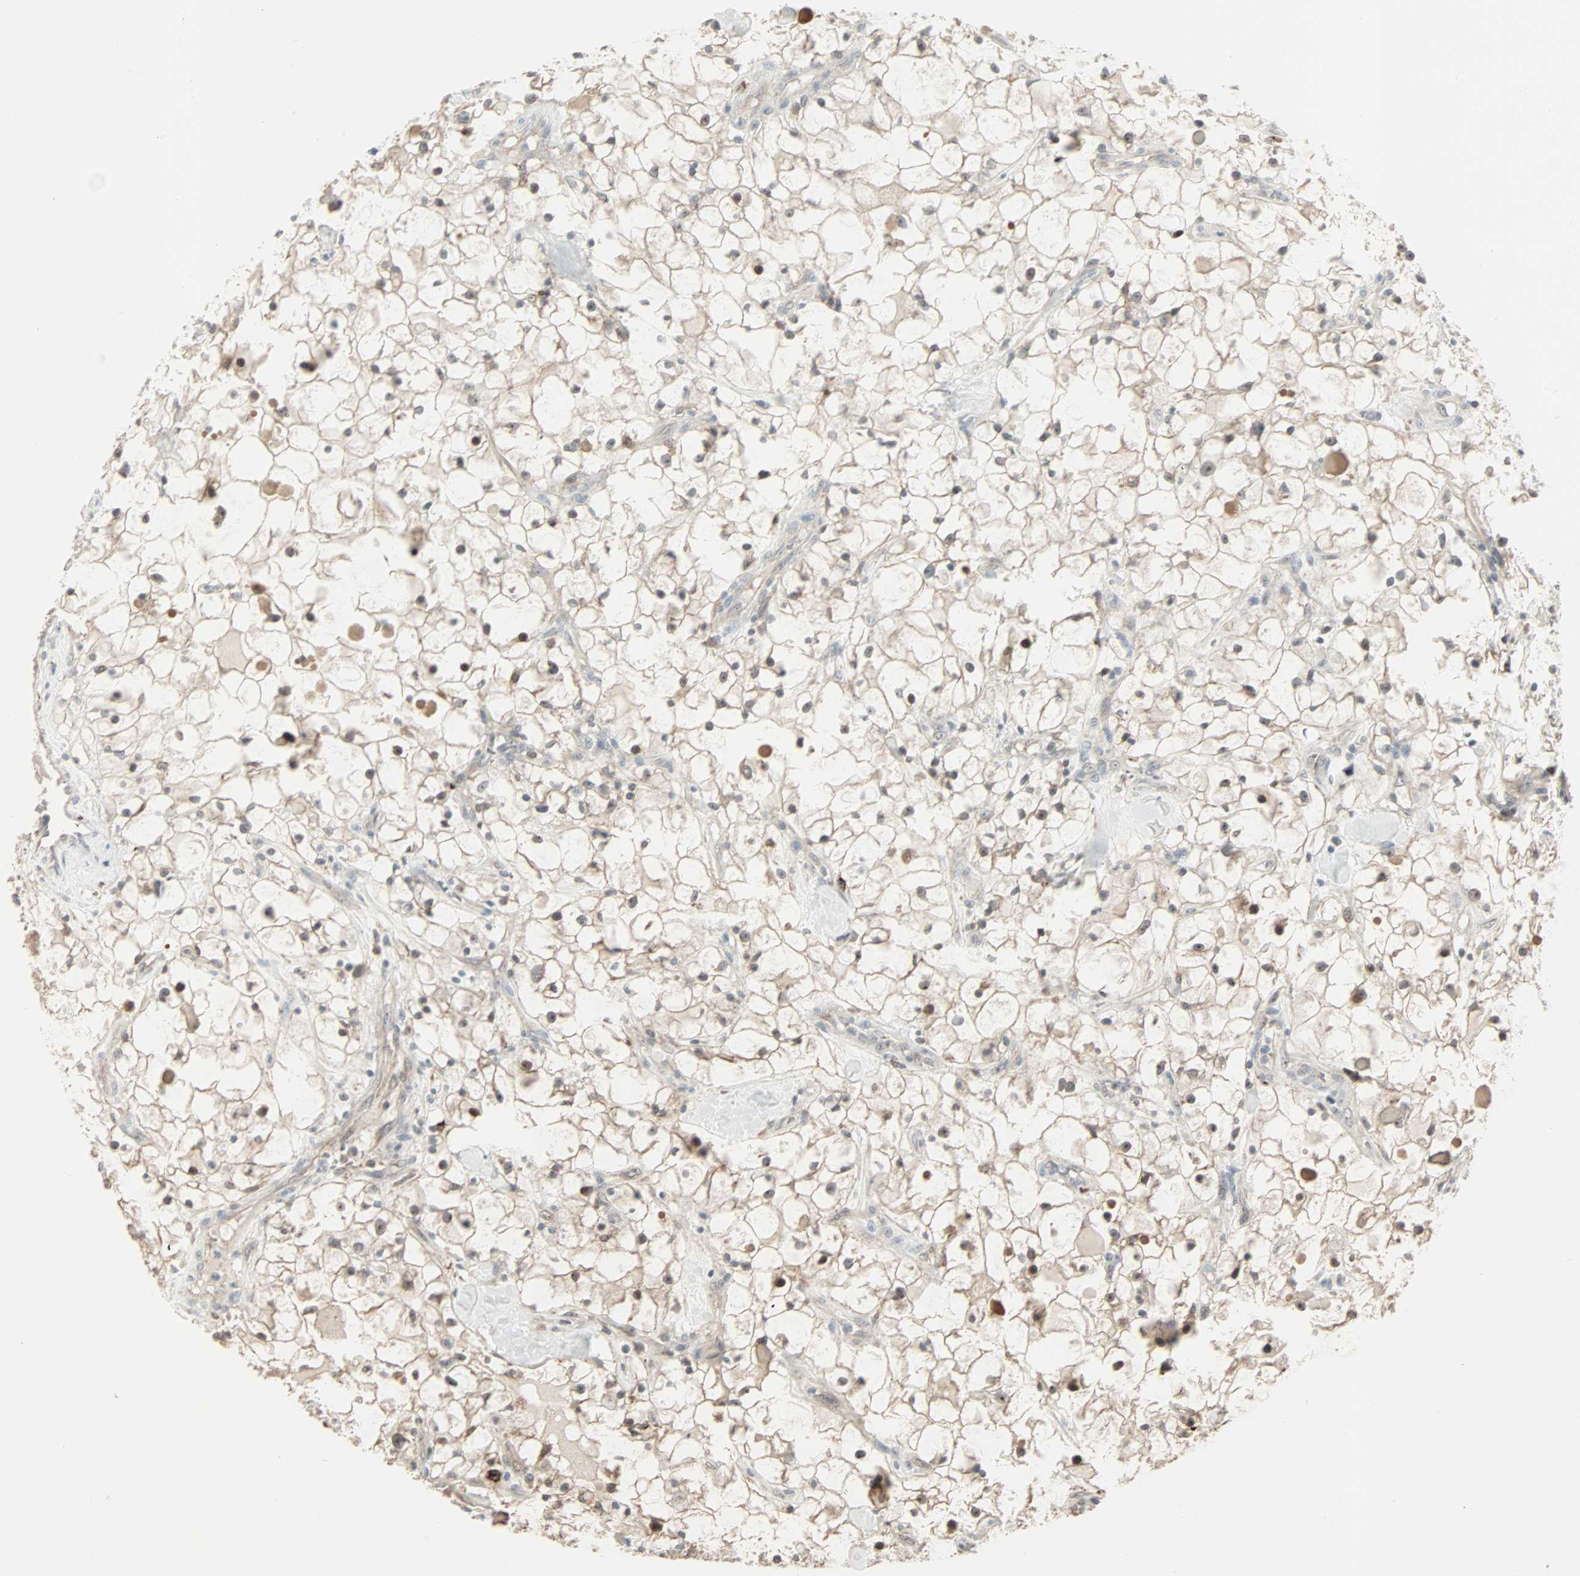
{"staining": {"intensity": "moderate", "quantity": ">75%", "location": "cytoplasmic/membranous,nuclear"}, "tissue": "renal cancer", "cell_type": "Tumor cells", "image_type": "cancer", "snomed": [{"axis": "morphology", "description": "Adenocarcinoma, NOS"}, {"axis": "topography", "description": "Kidney"}], "caption": "High-magnification brightfield microscopy of adenocarcinoma (renal) stained with DAB (brown) and counterstained with hematoxylin (blue). tumor cells exhibit moderate cytoplasmic/membranous and nuclear expression is appreciated in about>75% of cells.", "gene": "KDM4A", "patient": {"sex": "female", "age": 60}}